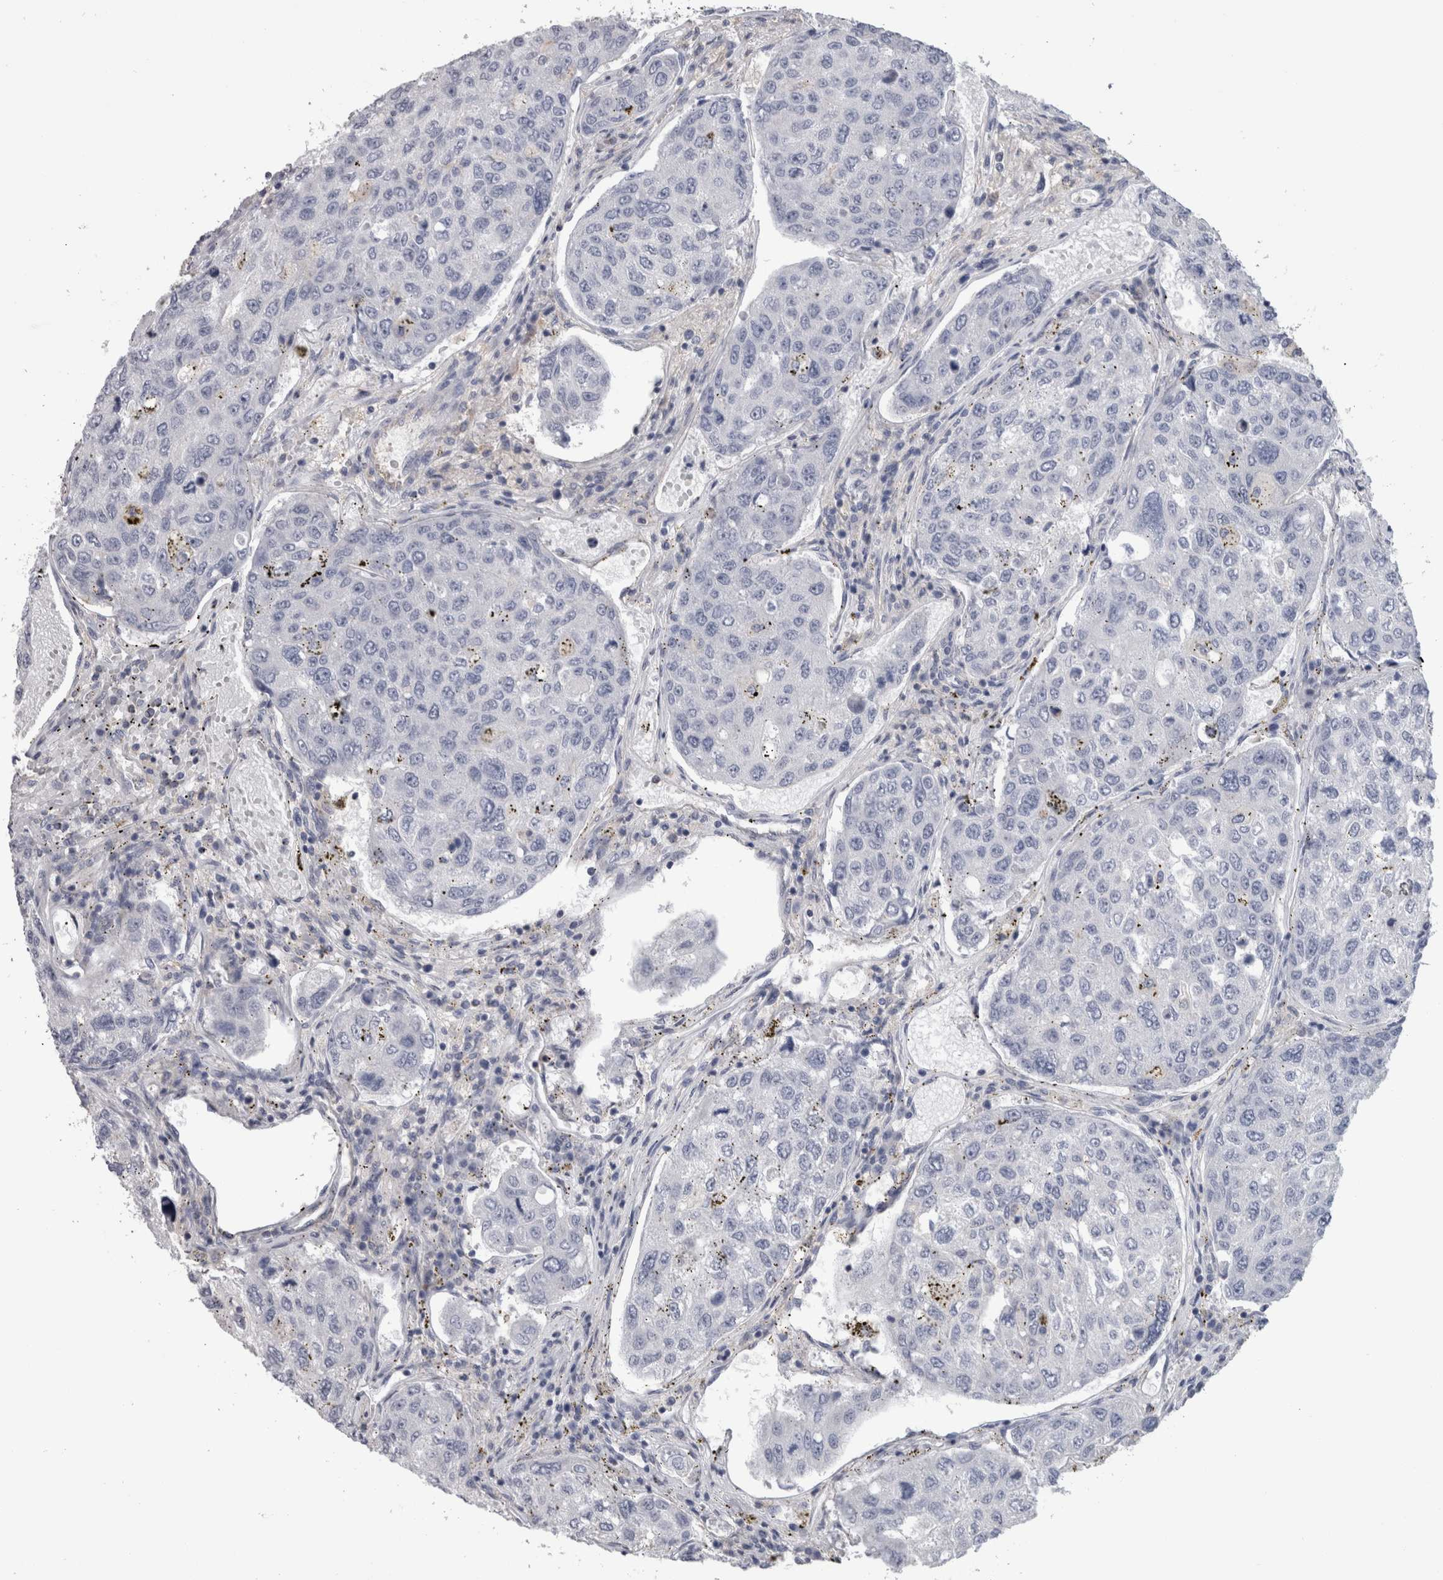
{"staining": {"intensity": "negative", "quantity": "none", "location": "none"}, "tissue": "urothelial cancer", "cell_type": "Tumor cells", "image_type": "cancer", "snomed": [{"axis": "morphology", "description": "Urothelial carcinoma, High grade"}, {"axis": "topography", "description": "Lymph node"}, {"axis": "topography", "description": "Urinary bladder"}], "caption": "Immunohistochemical staining of human high-grade urothelial carcinoma shows no significant expression in tumor cells.", "gene": "SCRN1", "patient": {"sex": "male", "age": 51}}